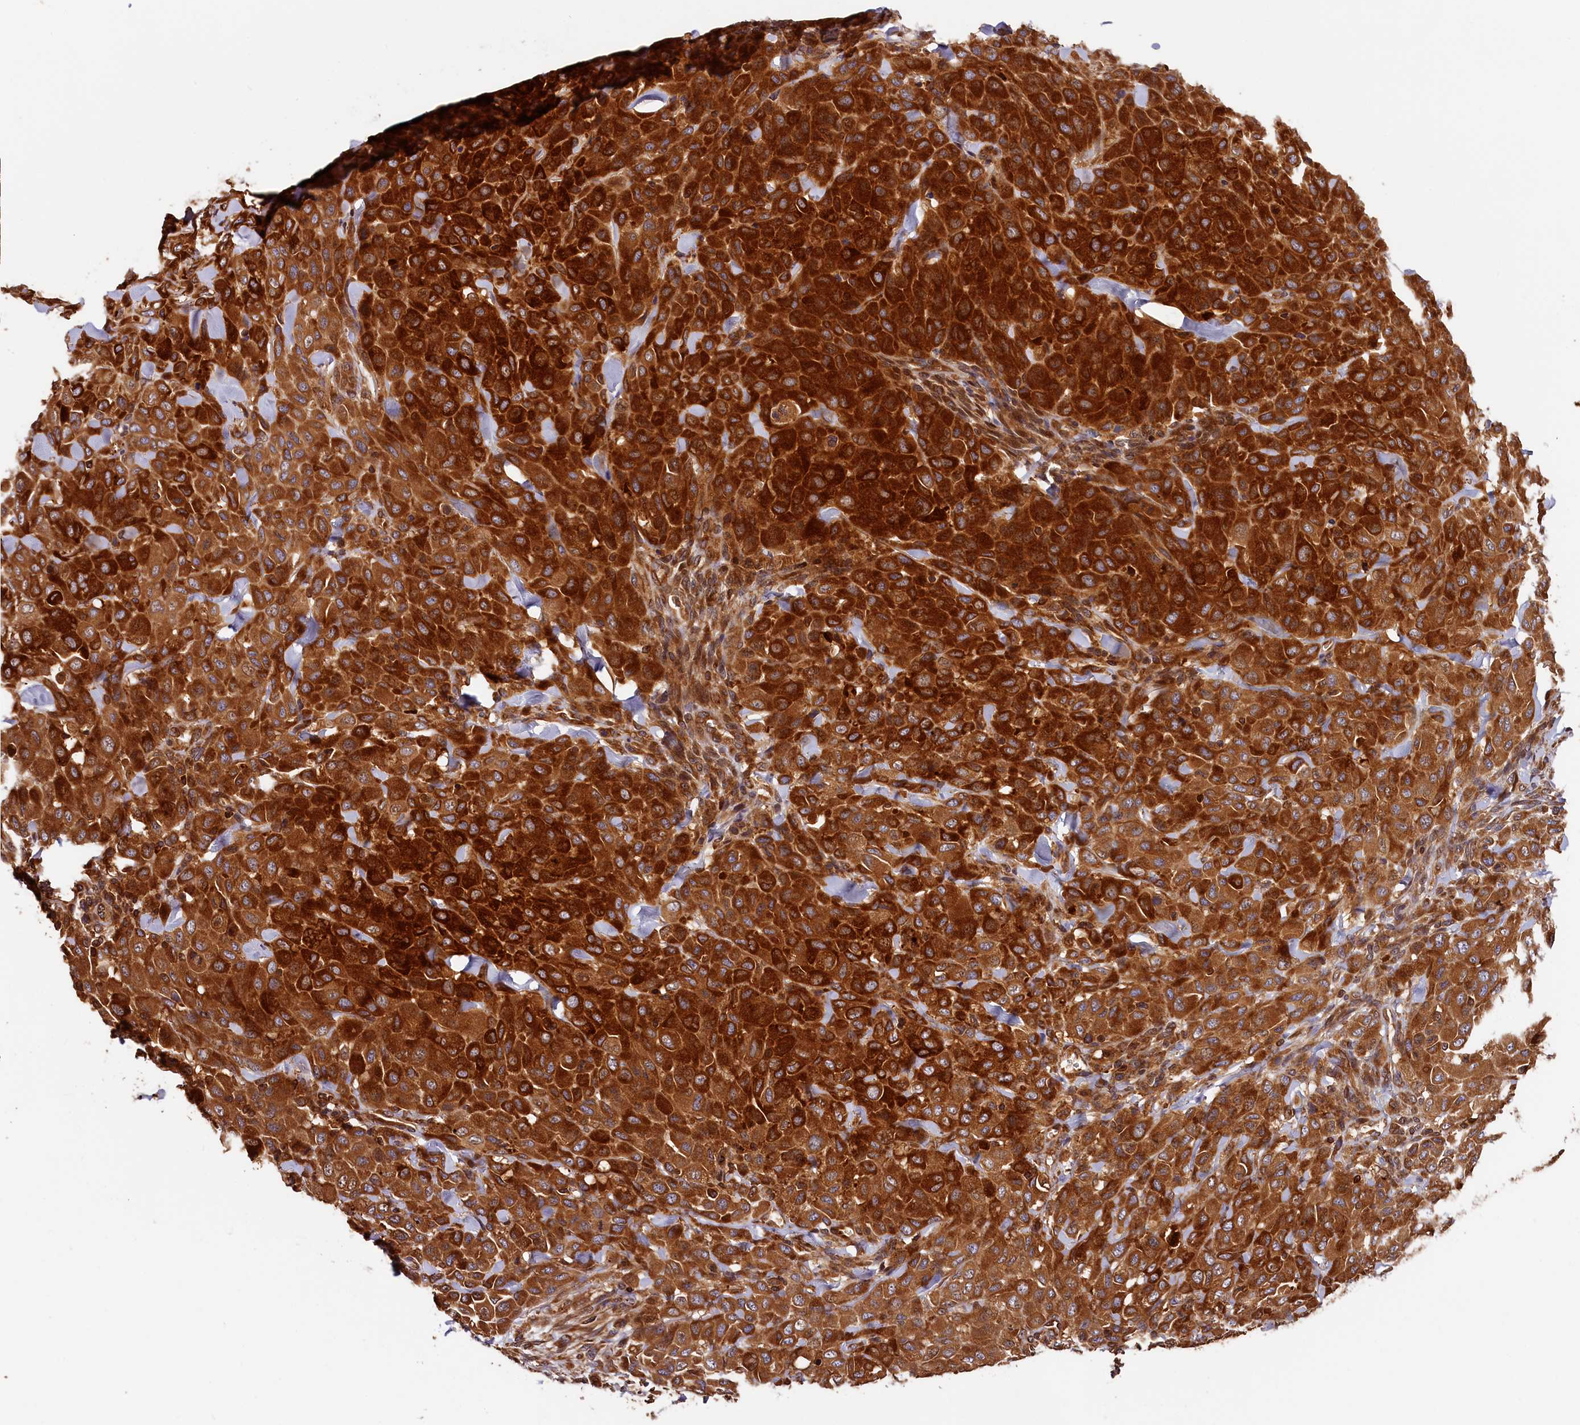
{"staining": {"intensity": "strong", "quantity": ">75%", "location": "cytoplasmic/membranous"}, "tissue": "melanoma", "cell_type": "Tumor cells", "image_type": "cancer", "snomed": [{"axis": "morphology", "description": "Malignant melanoma, Metastatic site"}, {"axis": "topography", "description": "Skin"}], "caption": "Immunohistochemistry (IHC) image of neoplastic tissue: malignant melanoma (metastatic site) stained using immunohistochemistry exhibits high levels of strong protein expression localized specifically in the cytoplasmic/membranous of tumor cells, appearing as a cytoplasmic/membranous brown color.", "gene": "HMOX2", "patient": {"sex": "female", "age": 81}}